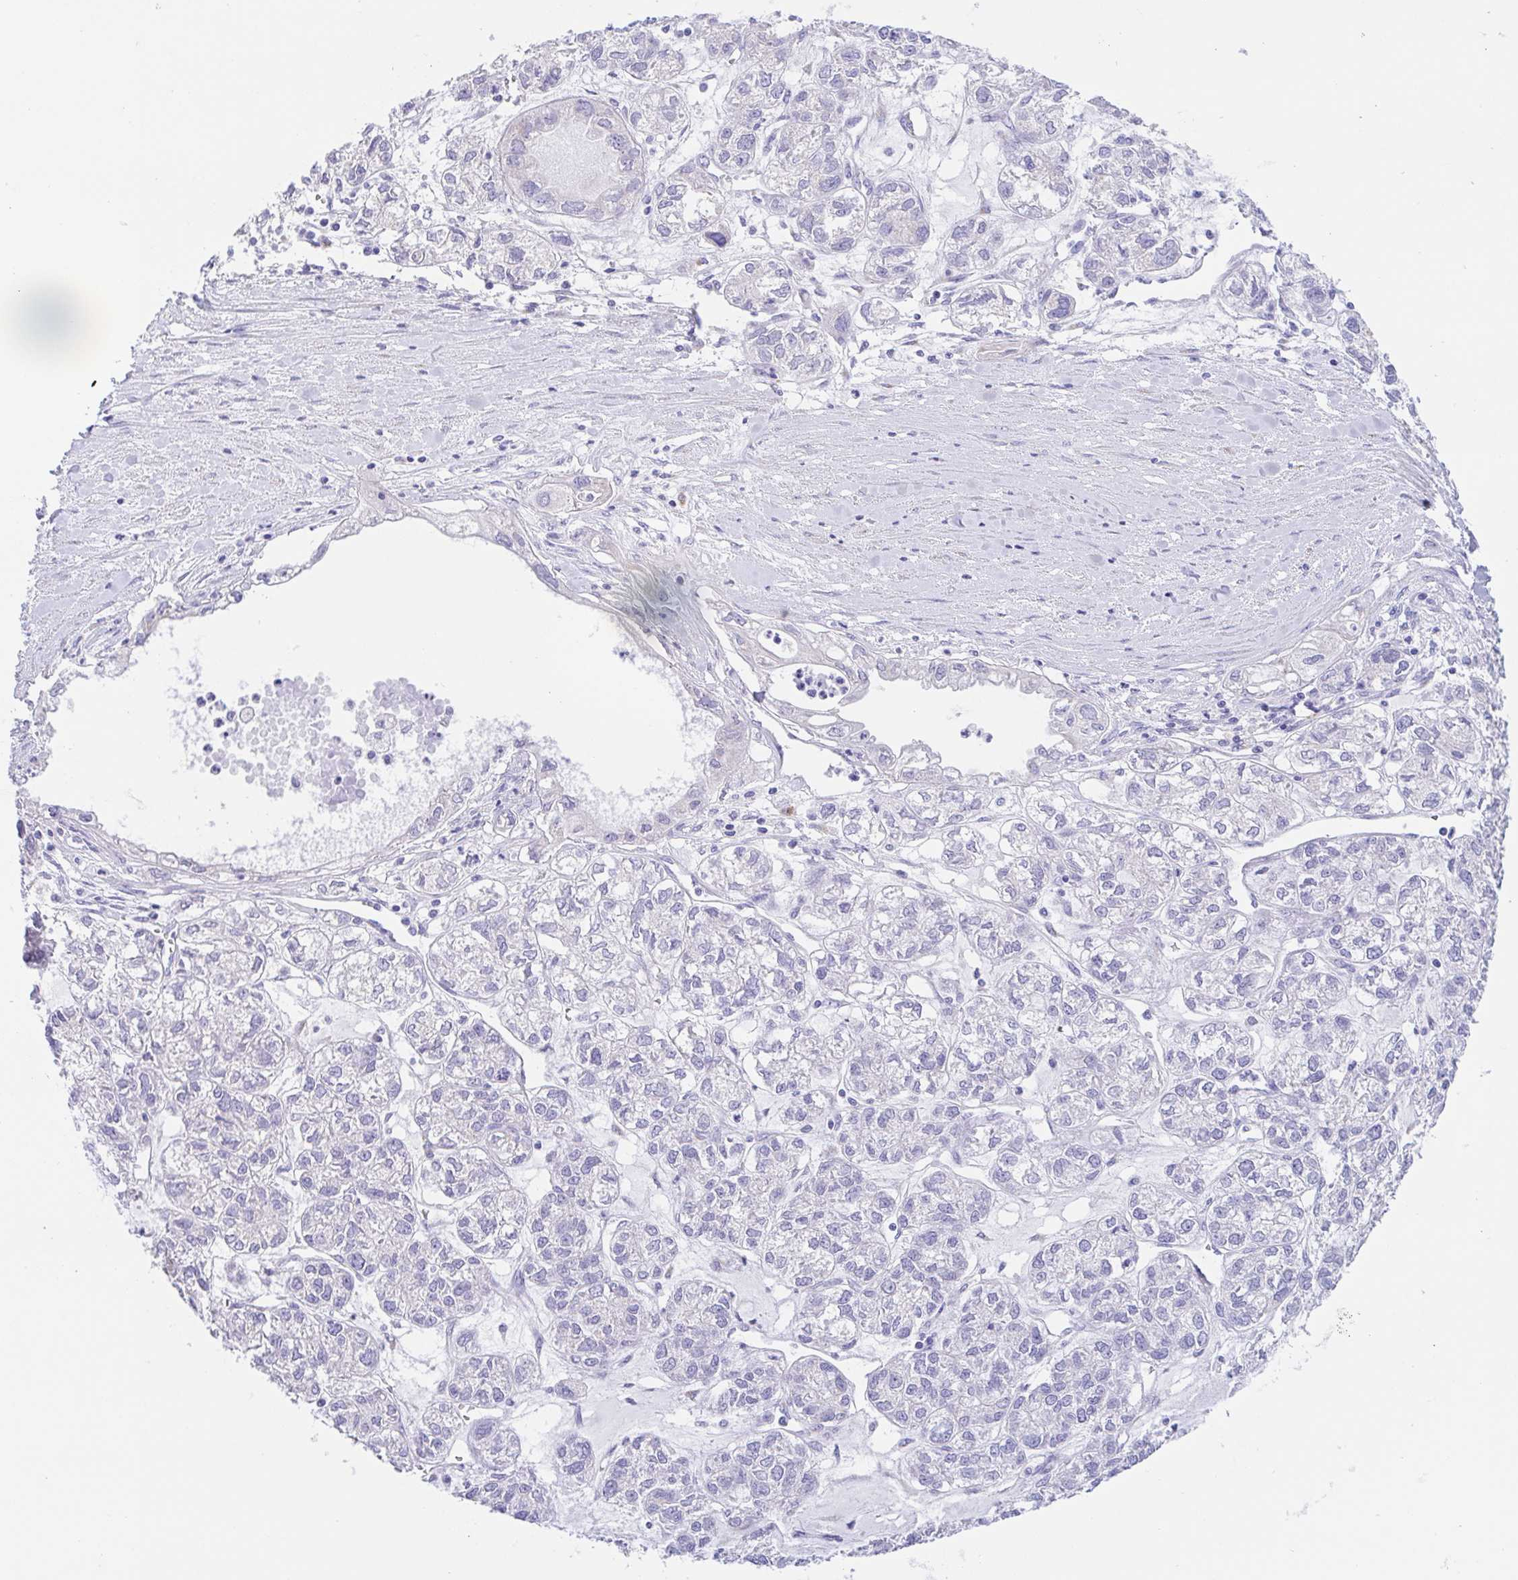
{"staining": {"intensity": "negative", "quantity": "none", "location": "none"}, "tissue": "ovarian cancer", "cell_type": "Tumor cells", "image_type": "cancer", "snomed": [{"axis": "morphology", "description": "Carcinoma, endometroid"}, {"axis": "topography", "description": "Ovary"}], "caption": "Tumor cells show no significant protein expression in ovarian endometroid carcinoma.", "gene": "SCG3", "patient": {"sex": "female", "age": 64}}